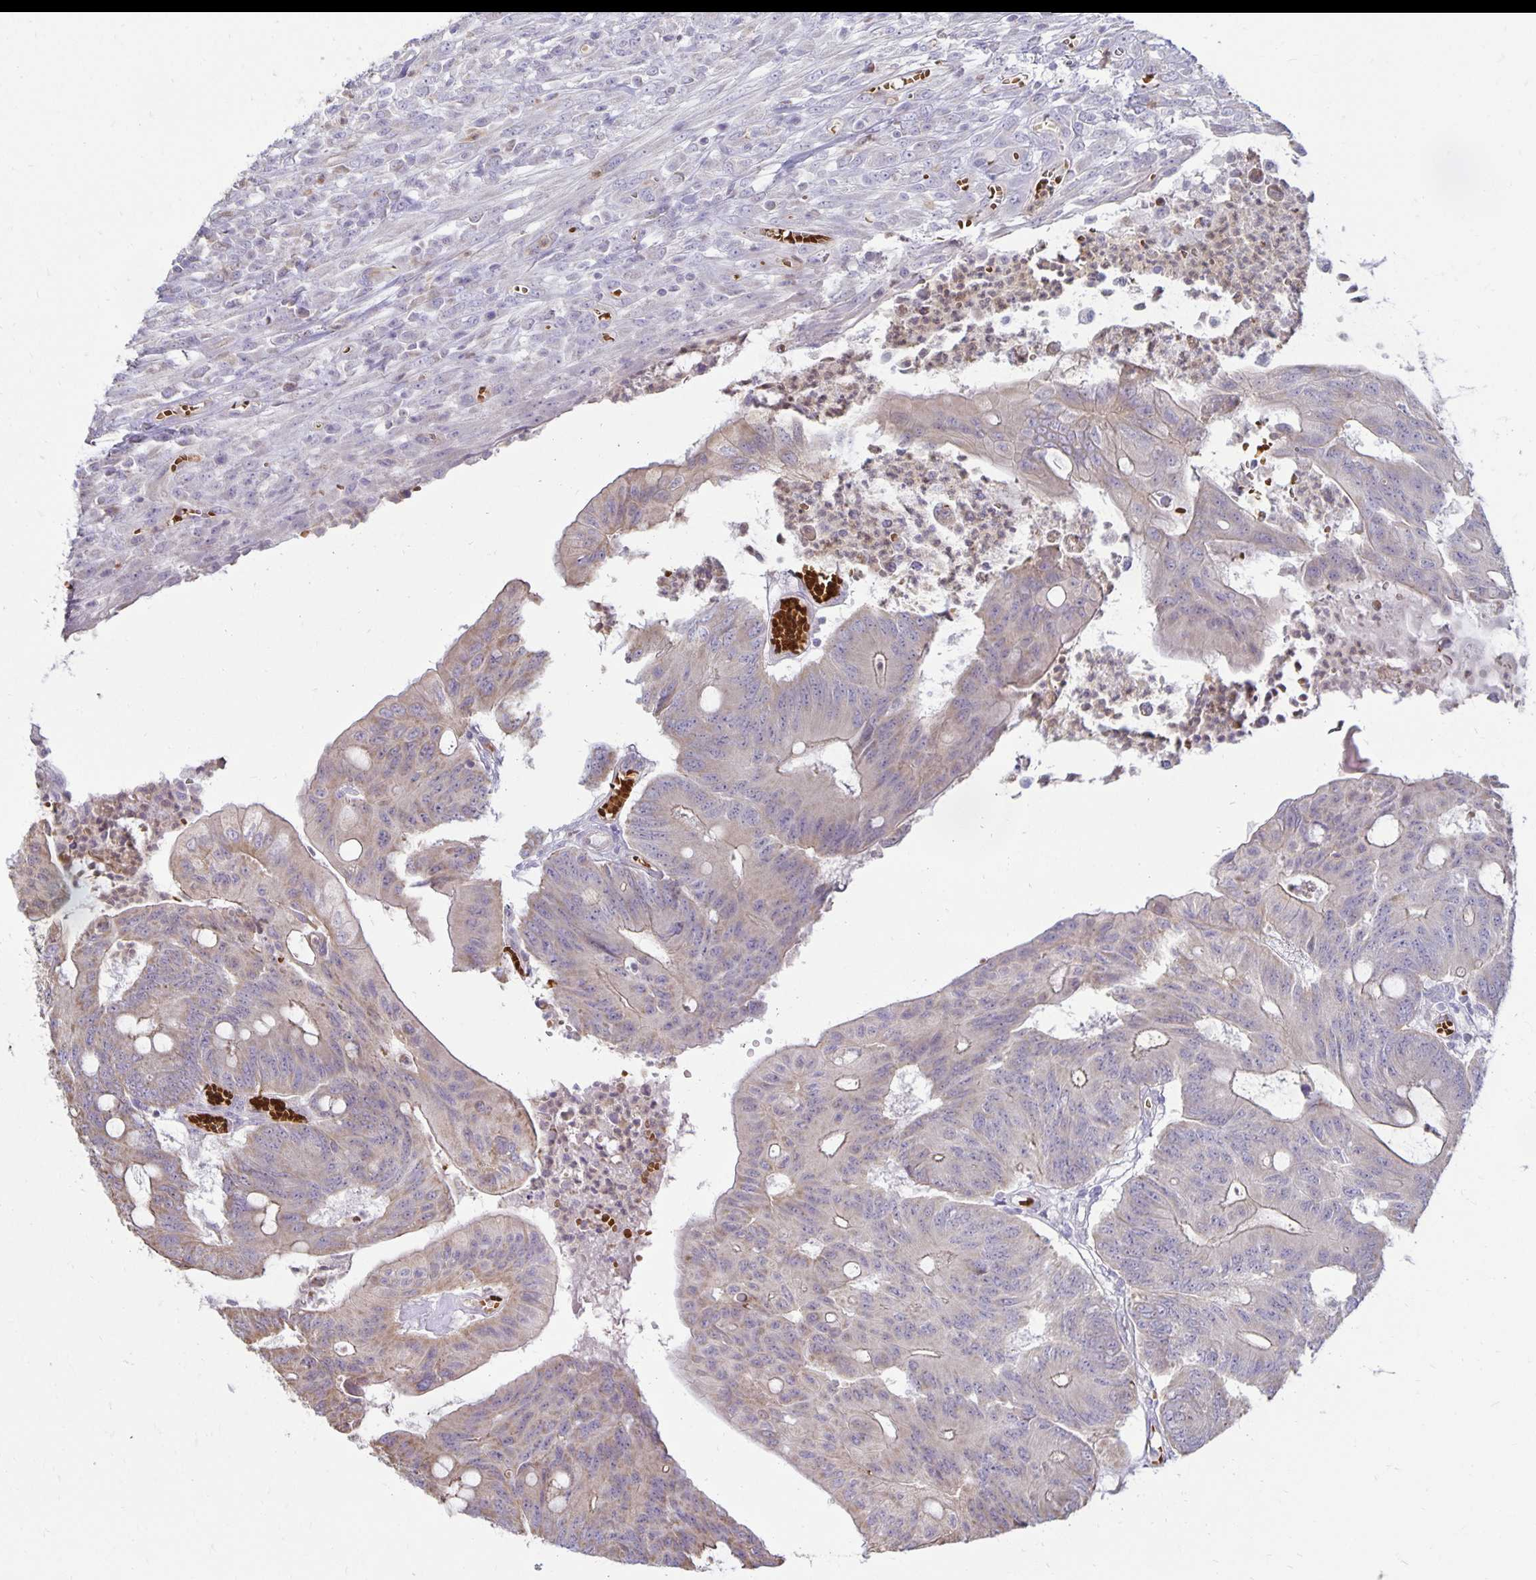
{"staining": {"intensity": "weak", "quantity": "25%-75%", "location": "cytoplasmic/membranous"}, "tissue": "colorectal cancer", "cell_type": "Tumor cells", "image_type": "cancer", "snomed": [{"axis": "morphology", "description": "Adenocarcinoma, NOS"}, {"axis": "topography", "description": "Colon"}], "caption": "IHC (DAB (3,3'-diaminobenzidine)) staining of human colorectal cancer (adenocarcinoma) reveals weak cytoplasmic/membranous protein expression in approximately 25%-75% of tumor cells.", "gene": "FN3K", "patient": {"sex": "male", "age": 65}}